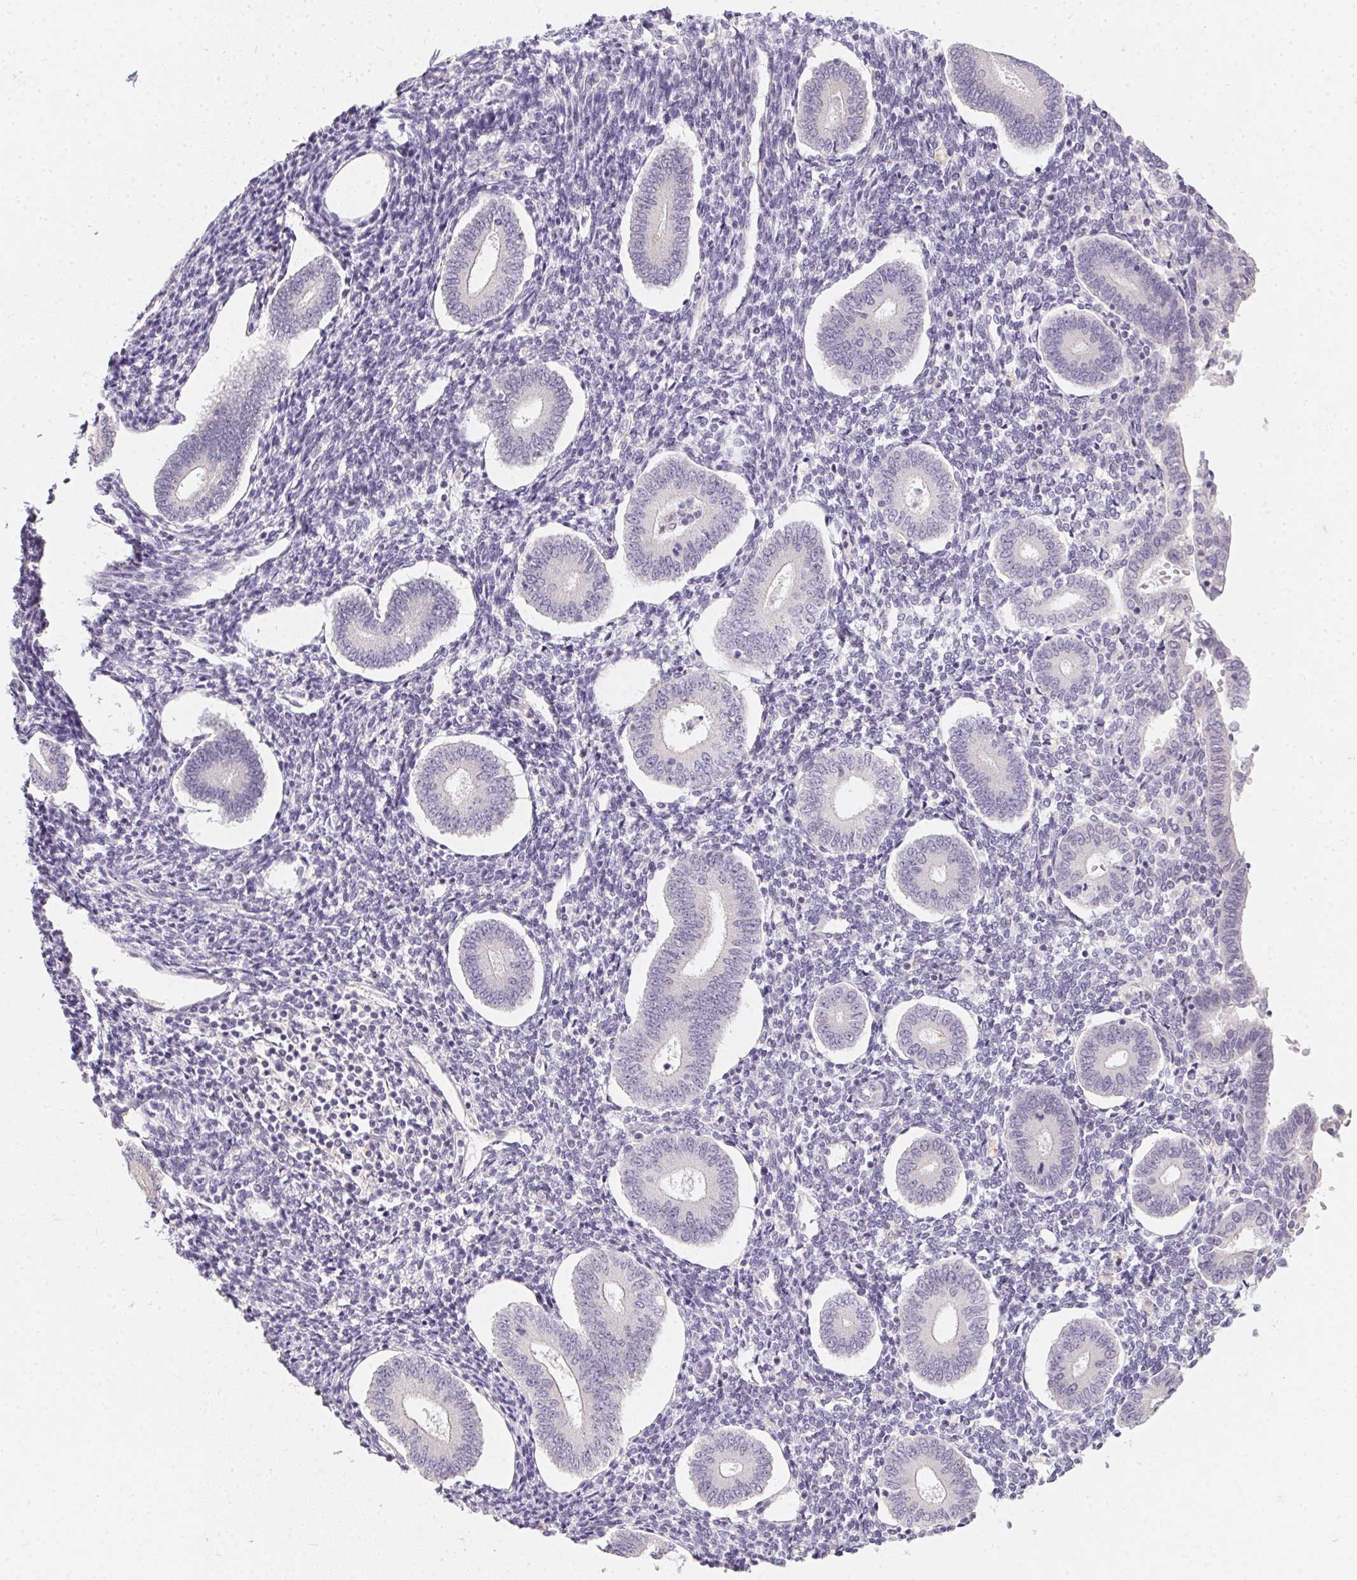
{"staining": {"intensity": "negative", "quantity": "none", "location": "none"}, "tissue": "endometrium", "cell_type": "Cells in endometrial stroma", "image_type": "normal", "snomed": [{"axis": "morphology", "description": "Normal tissue, NOS"}, {"axis": "topography", "description": "Endometrium"}], "caption": "The photomicrograph displays no significant expression in cells in endometrial stroma of endometrium.", "gene": "ZBBX", "patient": {"sex": "female", "age": 40}}